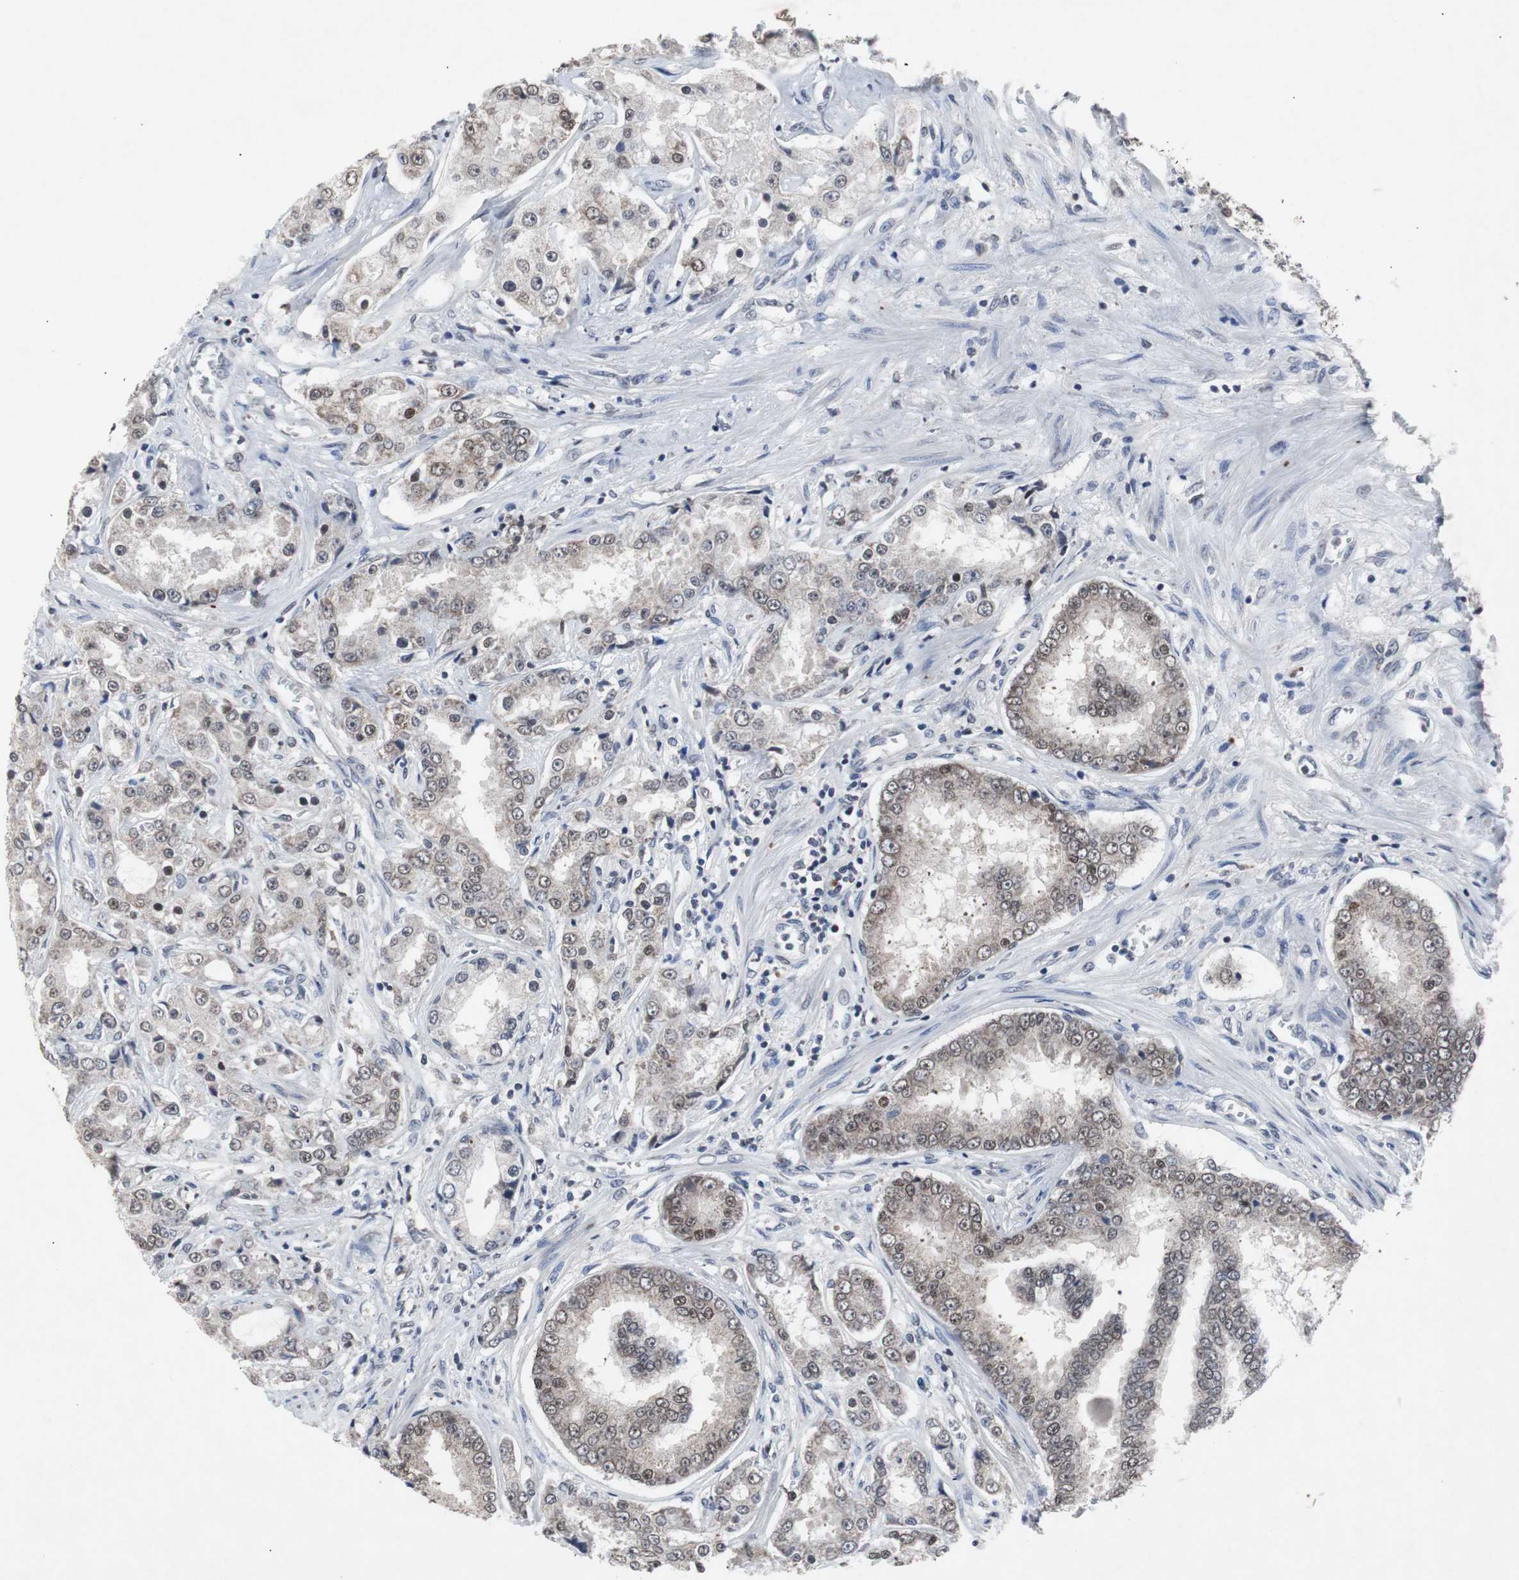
{"staining": {"intensity": "weak", "quantity": ">75%", "location": "cytoplasmic/membranous,nuclear"}, "tissue": "prostate cancer", "cell_type": "Tumor cells", "image_type": "cancer", "snomed": [{"axis": "morphology", "description": "Adenocarcinoma, High grade"}, {"axis": "topography", "description": "Prostate"}], "caption": "IHC of human prostate cancer exhibits low levels of weak cytoplasmic/membranous and nuclear expression in about >75% of tumor cells. (Brightfield microscopy of DAB IHC at high magnification).", "gene": "RBM47", "patient": {"sex": "male", "age": 73}}